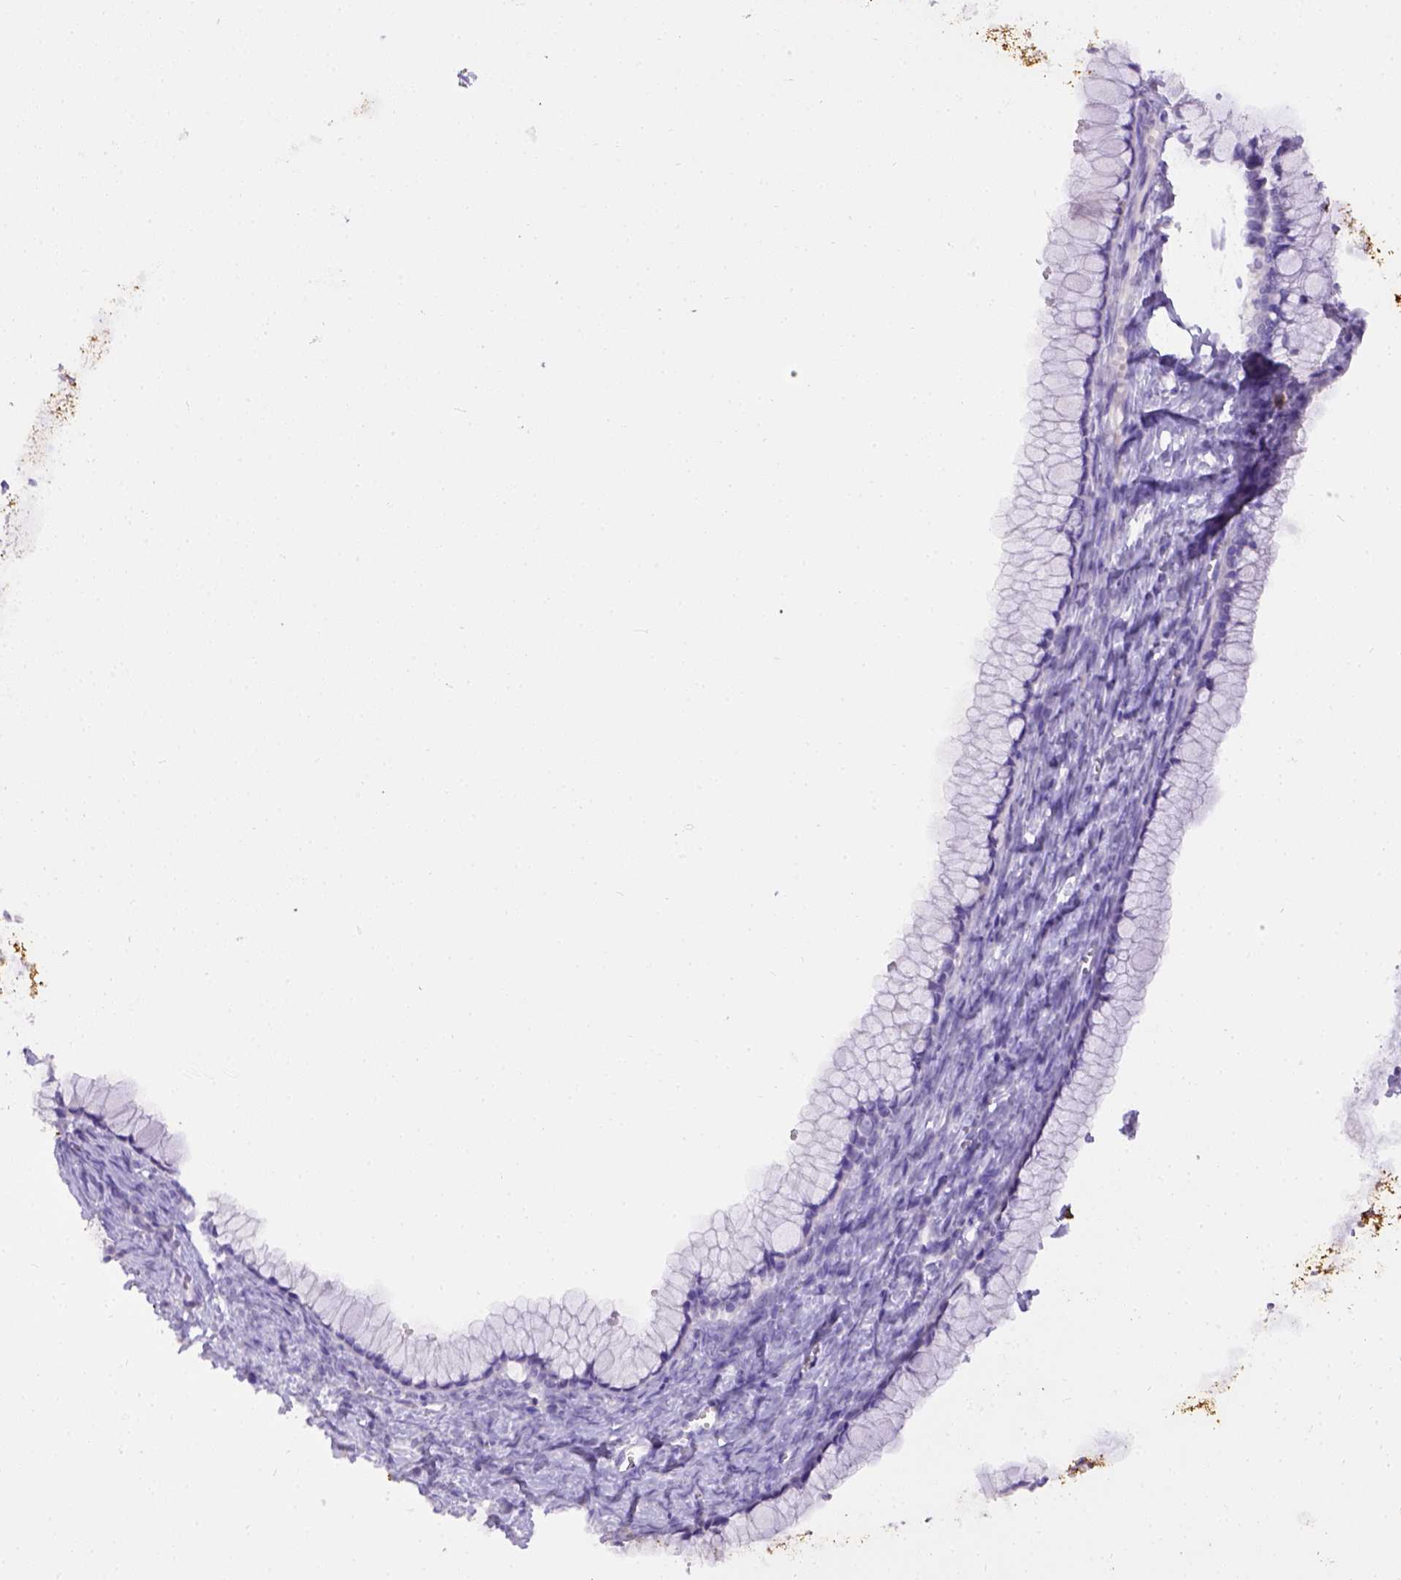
{"staining": {"intensity": "negative", "quantity": "none", "location": "none"}, "tissue": "ovarian cancer", "cell_type": "Tumor cells", "image_type": "cancer", "snomed": [{"axis": "morphology", "description": "Cystadenocarcinoma, mucinous, NOS"}, {"axis": "topography", "description": "Ovary"}], "caption": "The micrograph shows no significant expression in tumor cells of mucinous cystadenocarcinoma (ovarian).", "gene": "B3GAT1", "patient": {"sex": "female", "age": 41}}